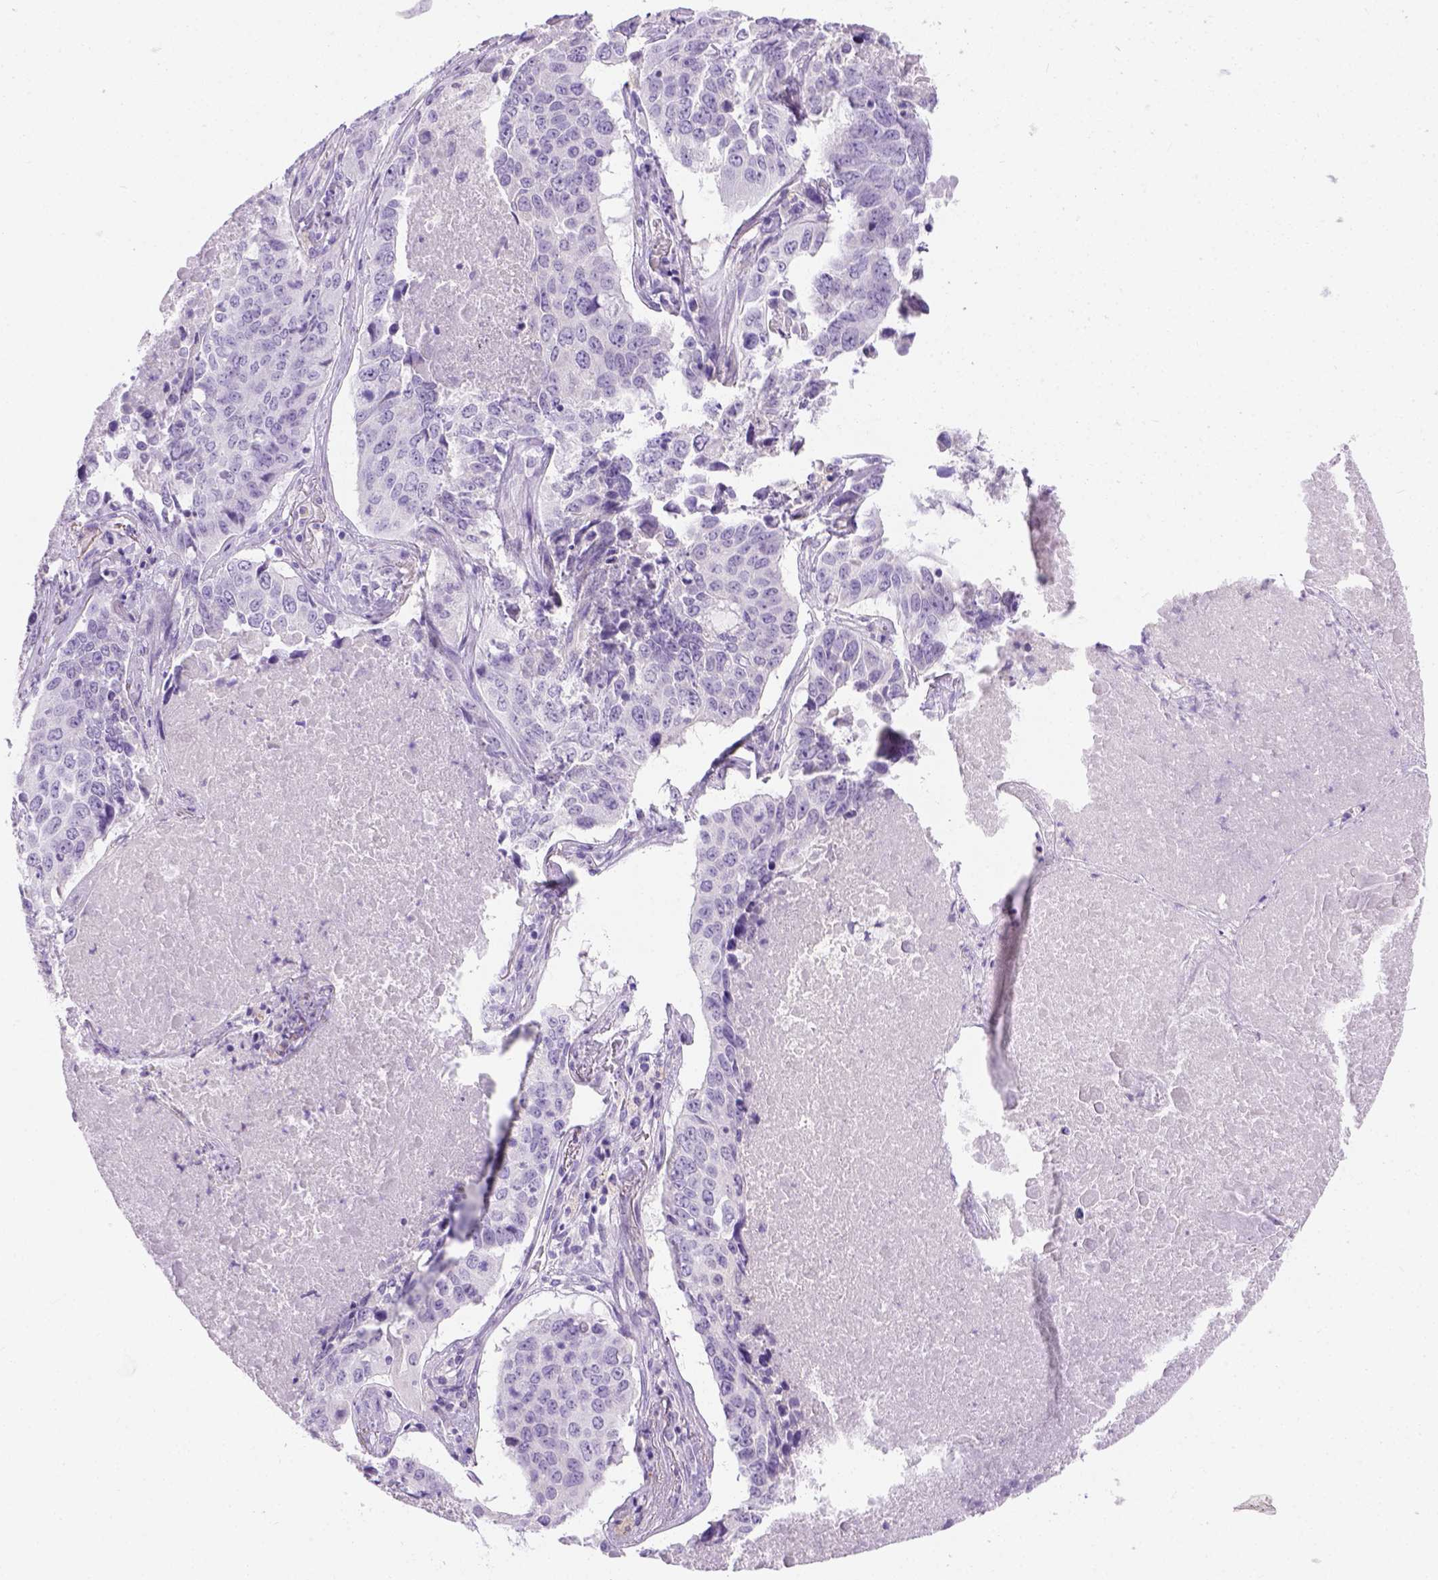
{"staining": {"intensity": "negative", "quantity": "none", "location": "none"}, "tissue": "lung cancer", "cell_type": "Tumor cells", "image_type": "cancer", "snomed": [{"axis": "morphology", "description": "Normal tissue, NOS"}, {"axis": "morphology", "description": "Squamous cell carcinoma, NOS"}, {"axis": "topography", "description": "Bronchus"}, {"axis": "topography", "description": "Lung"}], "caption": "The histopathology image reveals no significant expression in tumor cells of lung cancer.", "gene": "TMEM38A", "patient": {"sex": "male", "age": 64}}